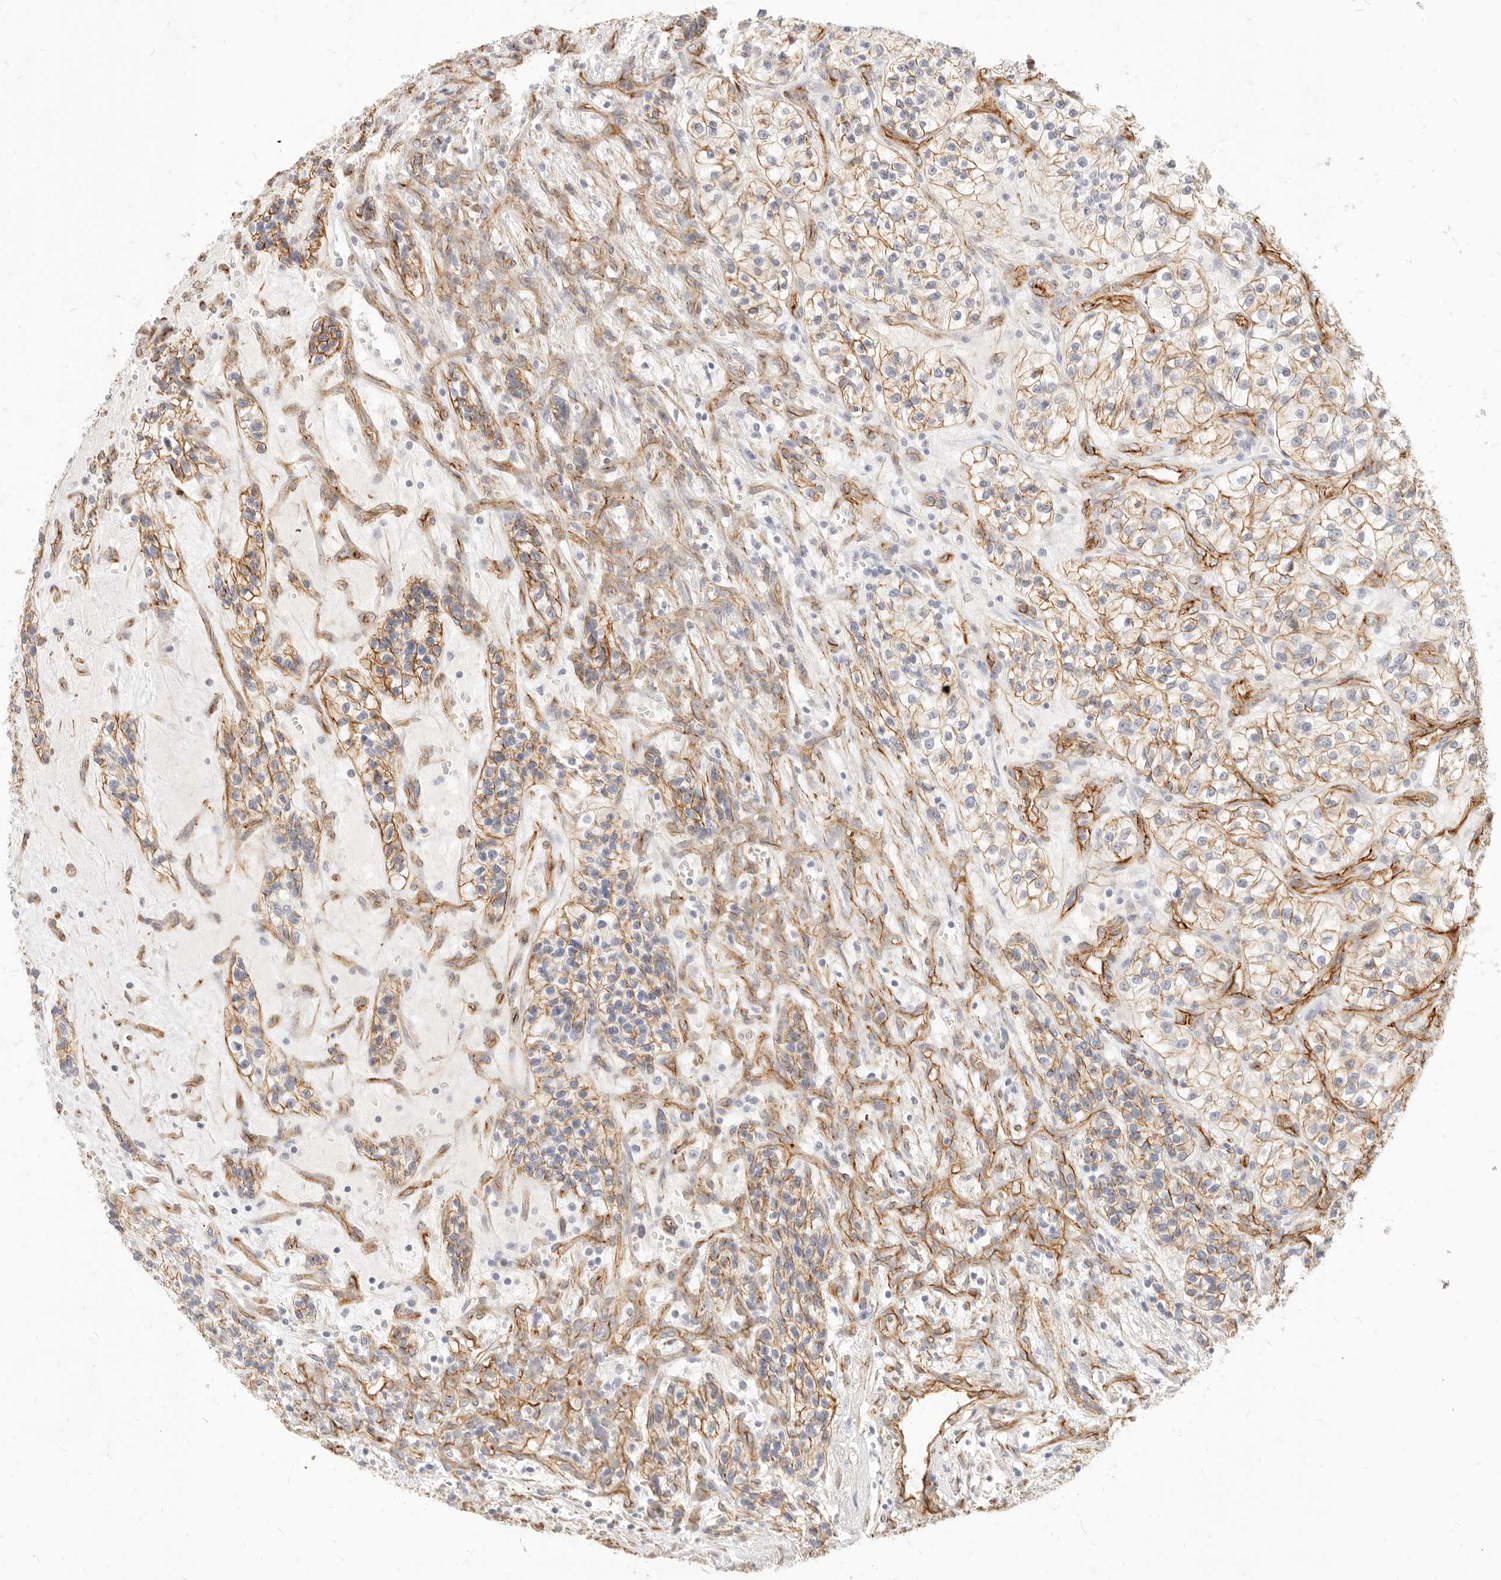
{"staining": {"intensity": "moderate", "quantity": "<25%", "location": "cytoplasmic/membranous"}, "tissue": "renal cancer", "cell_type": "Tumor cells", "image_type": "cancer", "snomed": [{"axis": "morphology", "description": "Adenocarcinoma, NOS"}, {"axis": "topography", "description": "Kidney"}], "caption": "Protein staining exhibits moderate cytoplasmic/membranous positivity in about <25% of tumor cells in renal cancer.", "gene": "NUS1", "patient": {"sex": "female", "age": 57}}